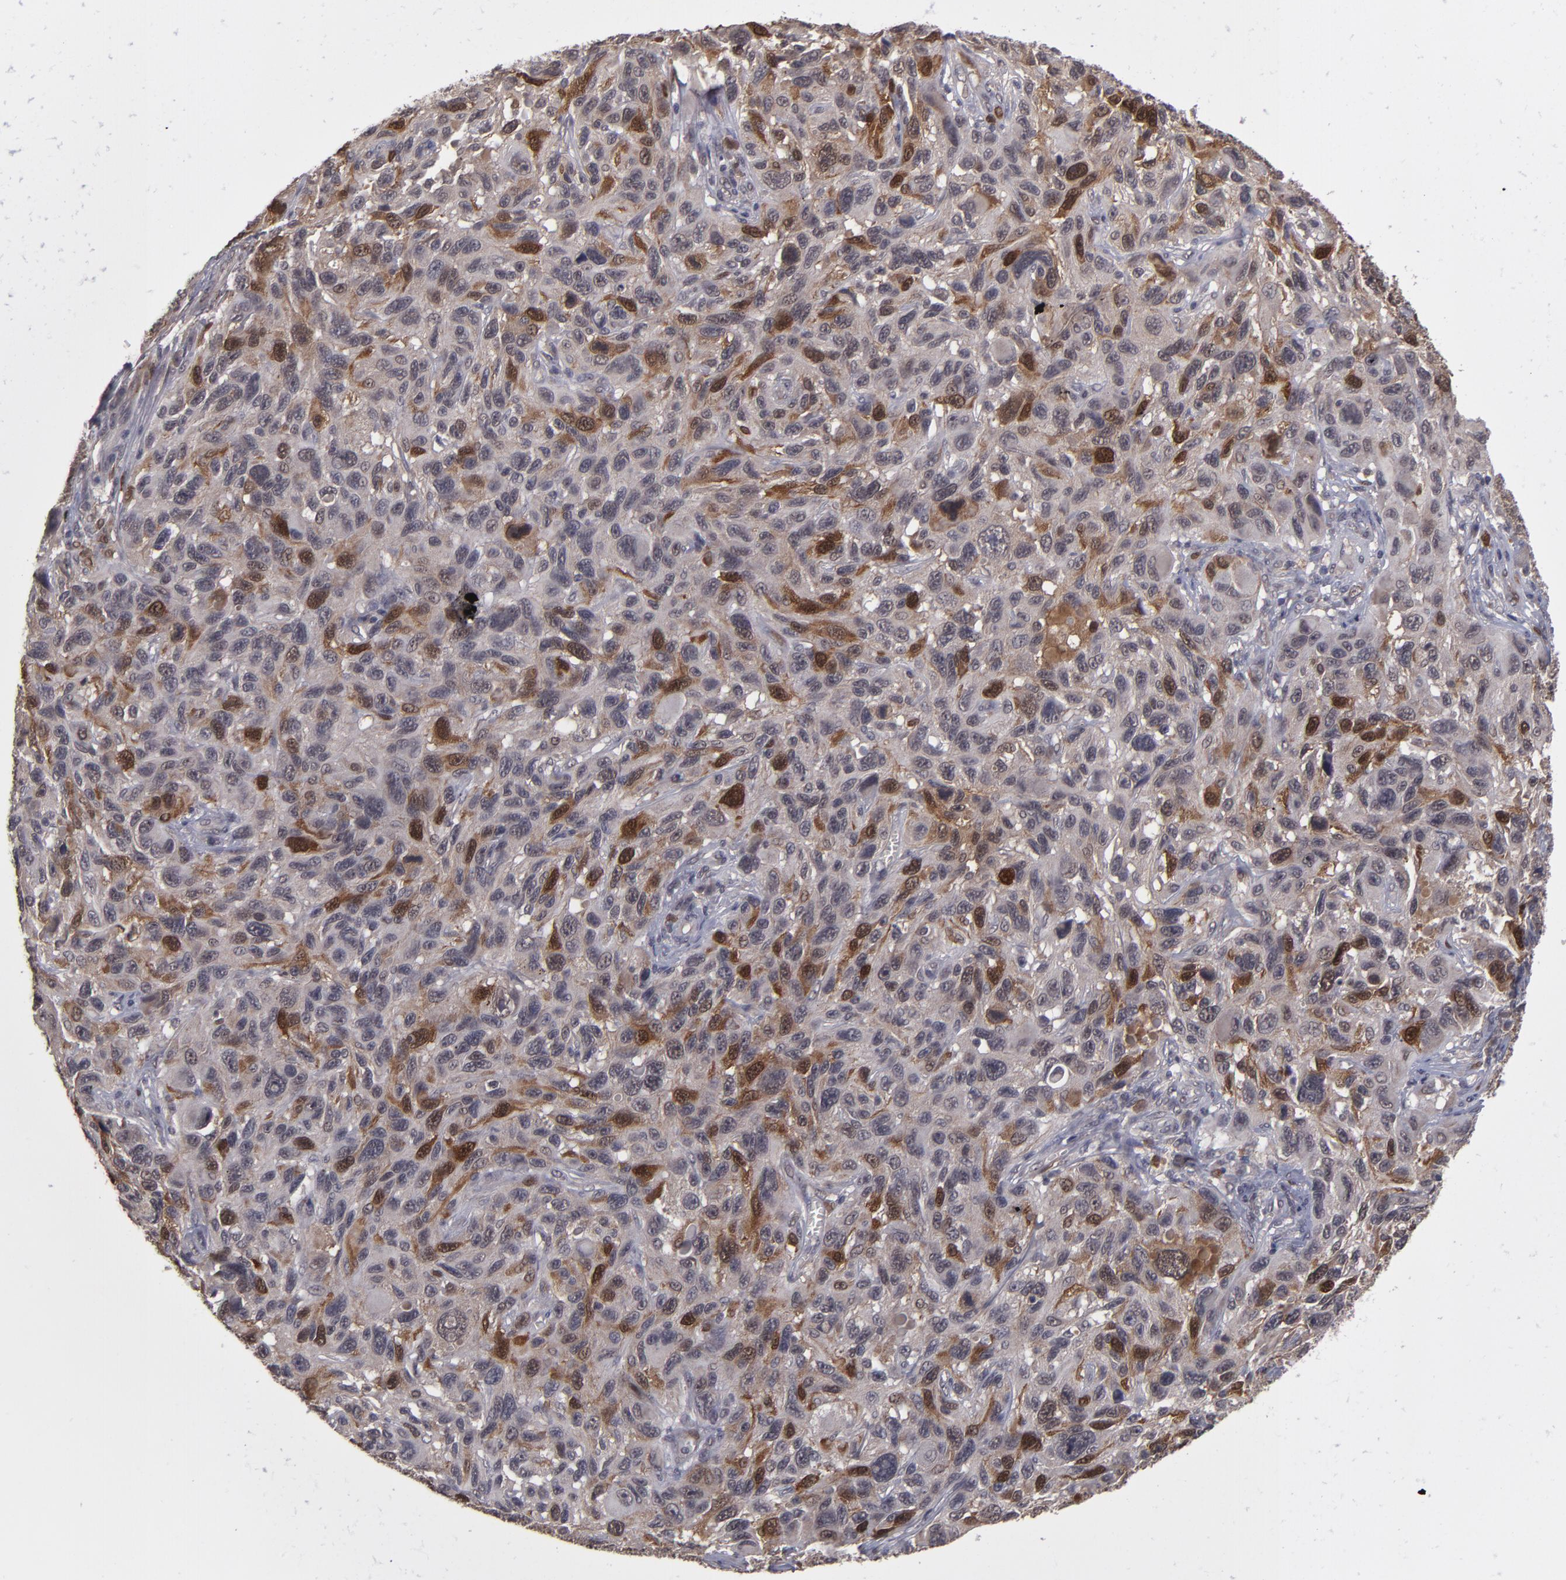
{"staining": {"intensity": "moderate", "quantity": ">75%", "location": "cytoplasmic/membranous,nuclear"}, "tissue": "melanoma", "cell_type": "Tumor cells", "image_type": "cancer", "snomed": [{"axis": "morphology", "description": "Malignant melanoma, NOS"}, {"axis": "topography", "description": "Skin"}], "caption": "Protein expression analysis of human melanoma reveals moderate cytoplasmic/membranous and nuclear positivity in about >75% of tumor cells.", "gene": "TYMS", "patient": {"sex": "male", "age": 53}}